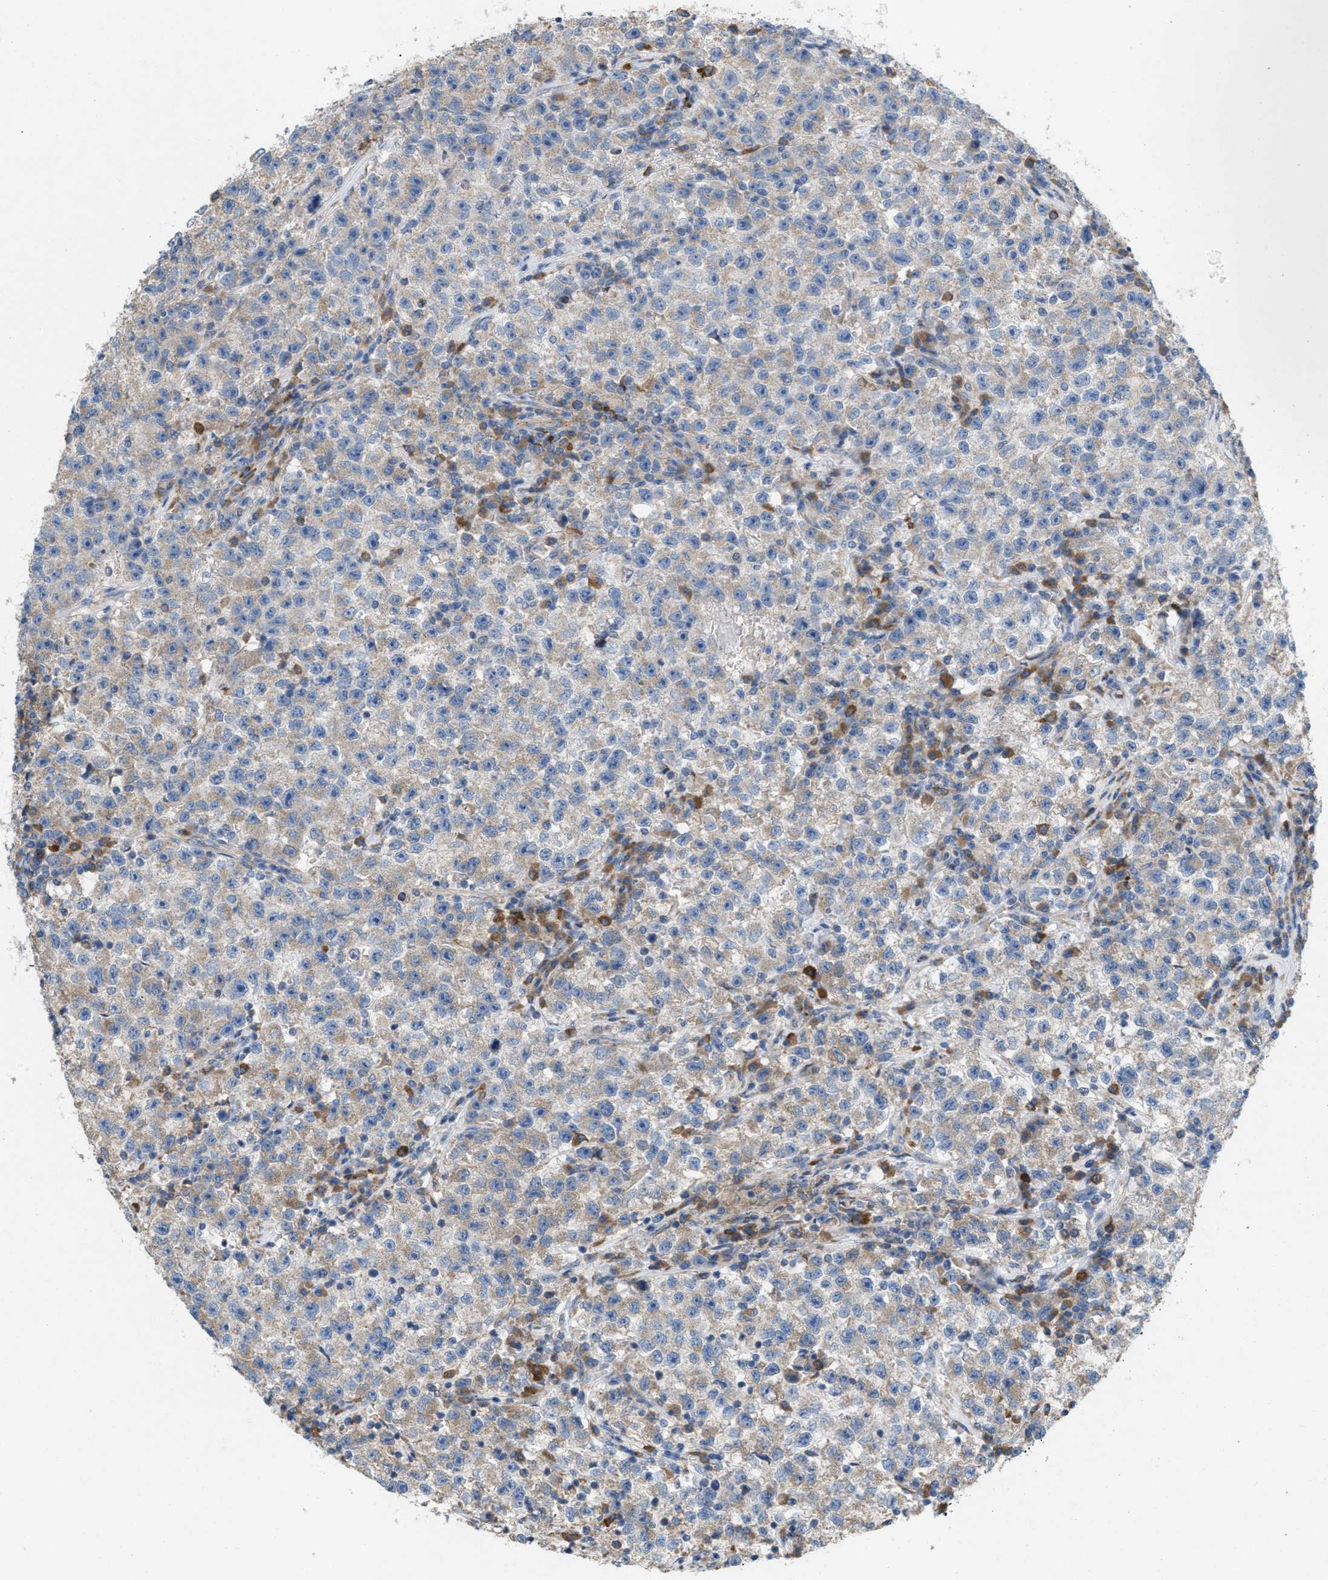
{"staining": {"intensity": "weak", "quantity": "25%-75%", "location": "cytoplasmic/membranous"}, "tissue": "testis cancer", "cell_type": "Tumor cells", "image_type": "cancer", "snomed": [{"axis": "morphology", "description": "Seminoma, NOS"}, {"axis": "topography", "description": "Testis"}], "caption": "Immunohistochemical staining of testis cancer (seminoma) demonstrates low levels of weak cytoplasmic/membranous positivity in approximately 25%-75% of tumor cells. The protein of interest is stained brown, and the nuclei are stained in blue (DAB (3,3'-diaminobenzidine) IHC with brightfield microscopy, high magnification).", "gene": "DYNC2I1", "patient": {"sex": "male", "age": 22}}